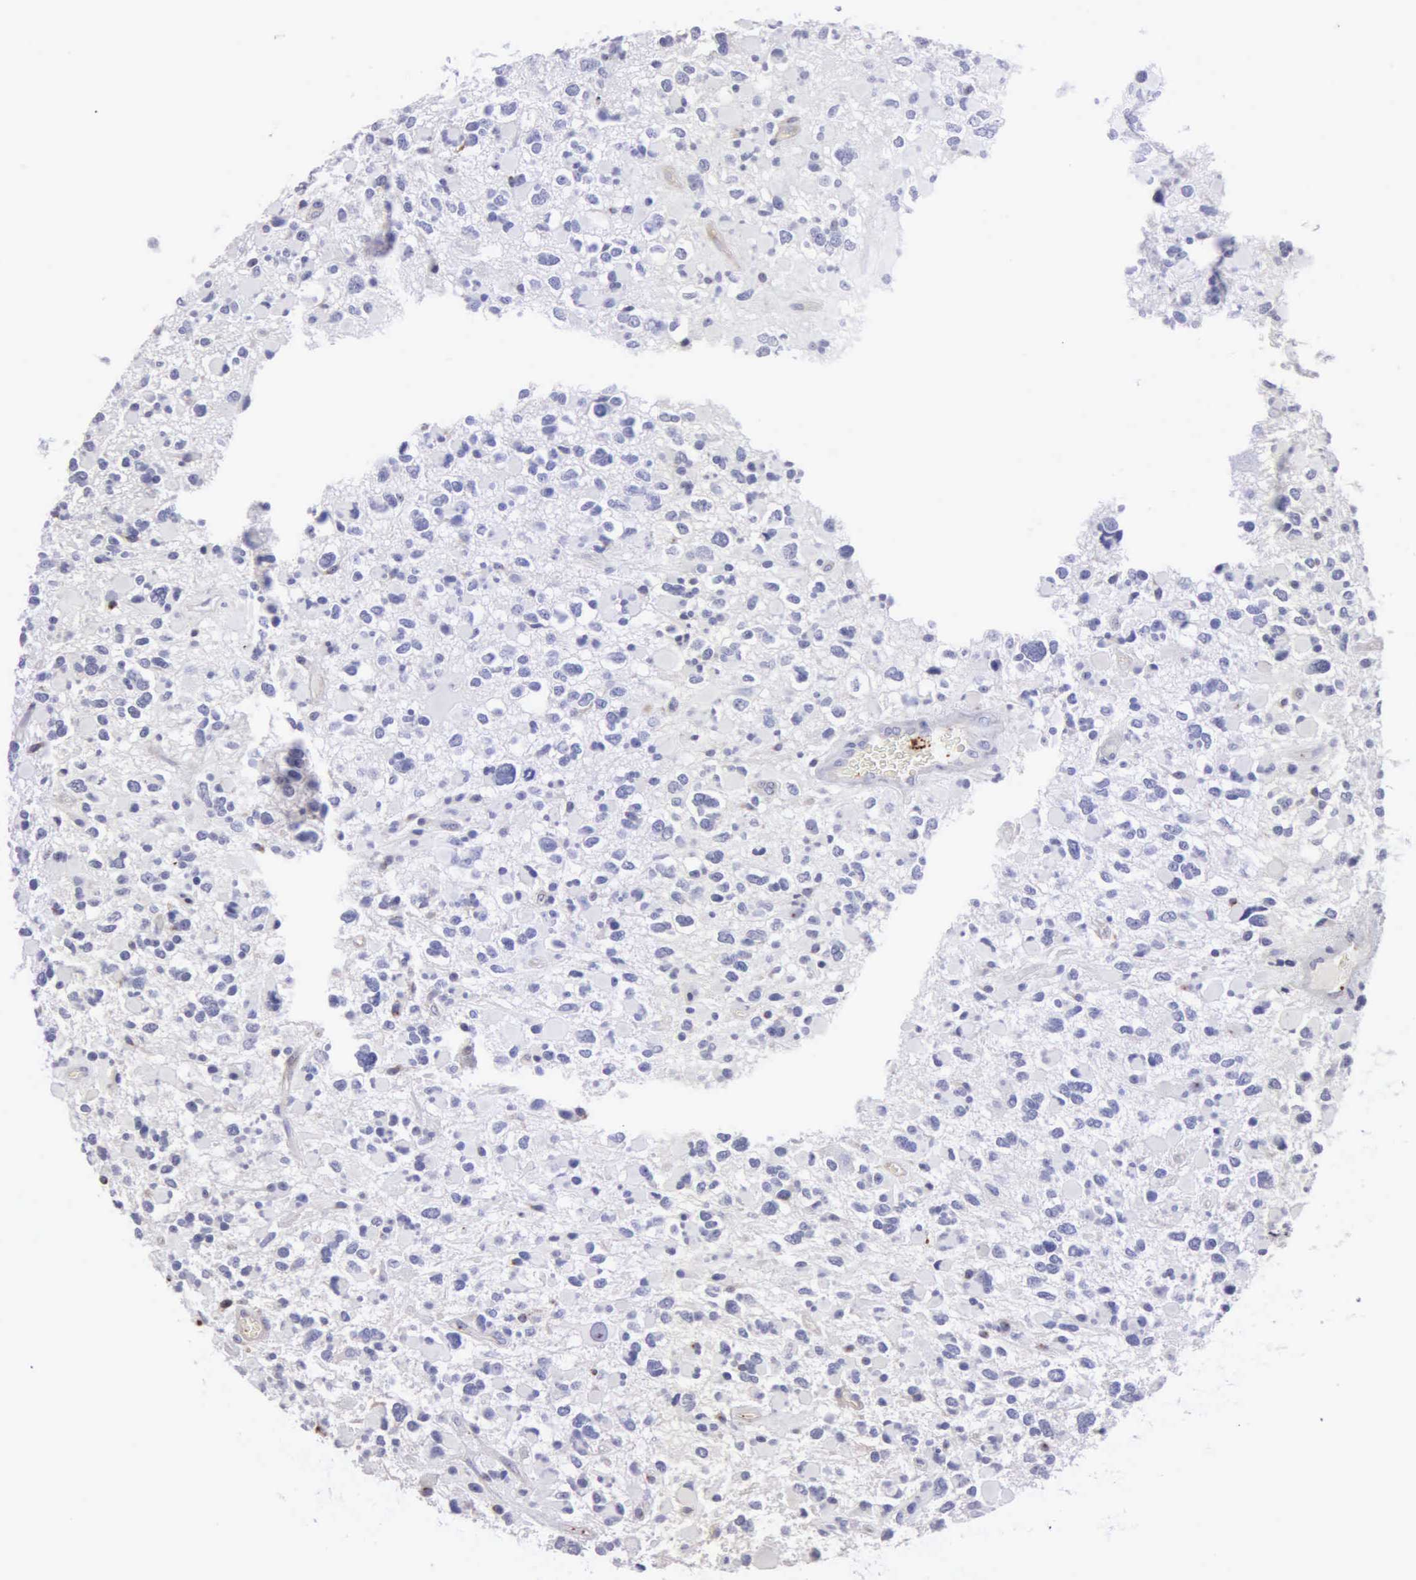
{"staining": {"intensity": "negative", "quantity": "none", "location": "none"}, "tissue": "glioma", "cell_type": "Tumor cells", "image_type": "cancer", "snomed": [{"axis": "morphology", "description": "Glioma, malignant, High grade"}, {"axis": "topography", "description": "Brain"}], "caption": "Photomicrograph shows no protein expression in tumor cells of glioma tissue. The staining is performed using DAB (3,3'-diaminobenzidine) brown chromogen with nuclei counter-stained in using hematoxylin.", "gene": "SRGN", "patient": {"sex": "female", "age": 37}}